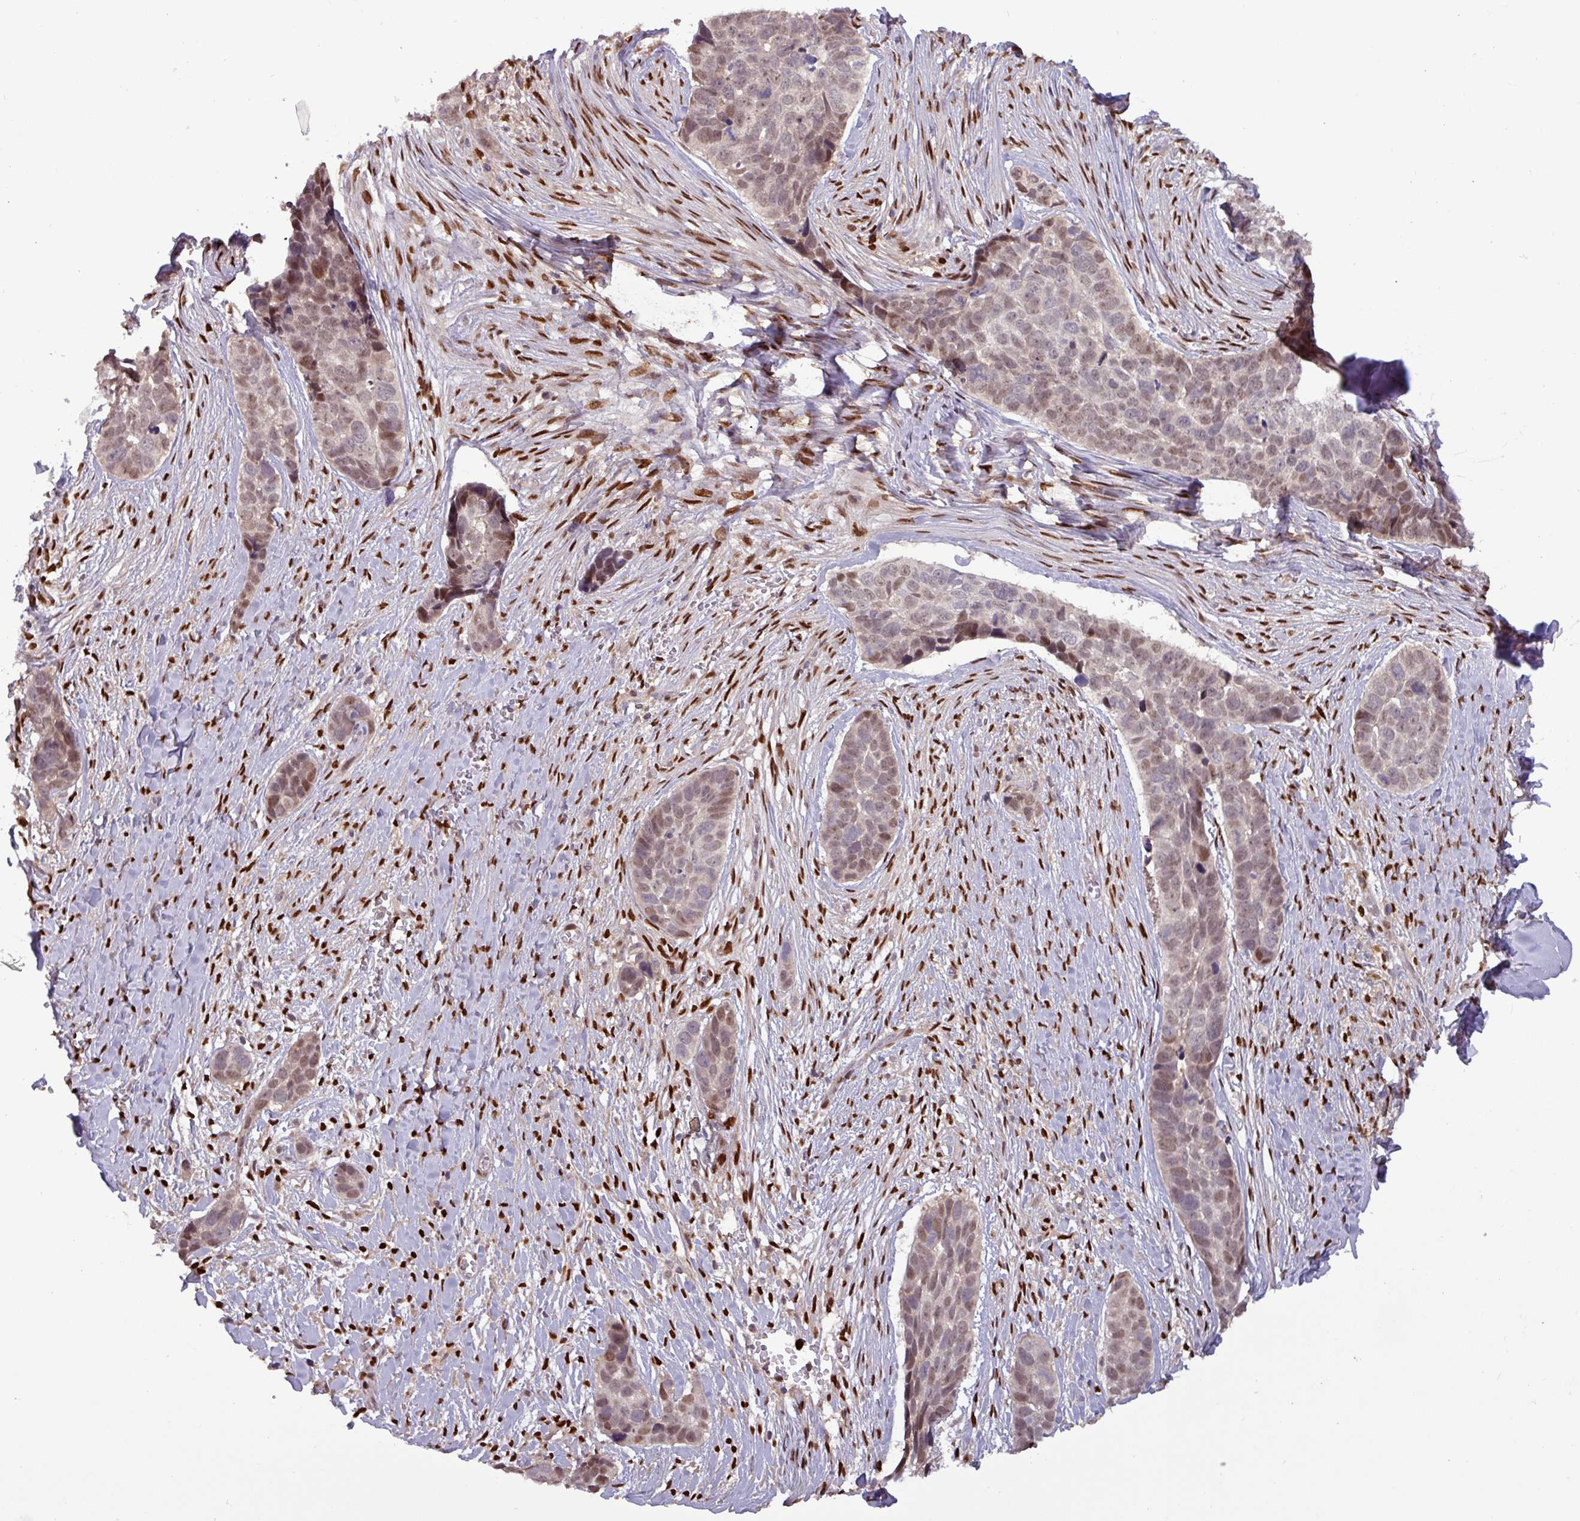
{"staining": {"intensity": "moderate", "quantity": "25%-75%", "location": "nuclear"}, "tissue": "skin cancer", "cell_type": "Tumor cells", "image_type": "cancer", "snomed": [{"axis": "morphology", "description": "Basal cell carcinoma"}, {"axis": "topography", "description": "Skin"}], "caption": "Skin cancer stained with DAB (3,3'-diaminobenzidine) immunohistochemistry shows medium levels of moderate nuclear expression in approximately 25%-75% of tumor cells.", "gene": "PRRX1", "patient": {"sex": "female", "age": 82}}